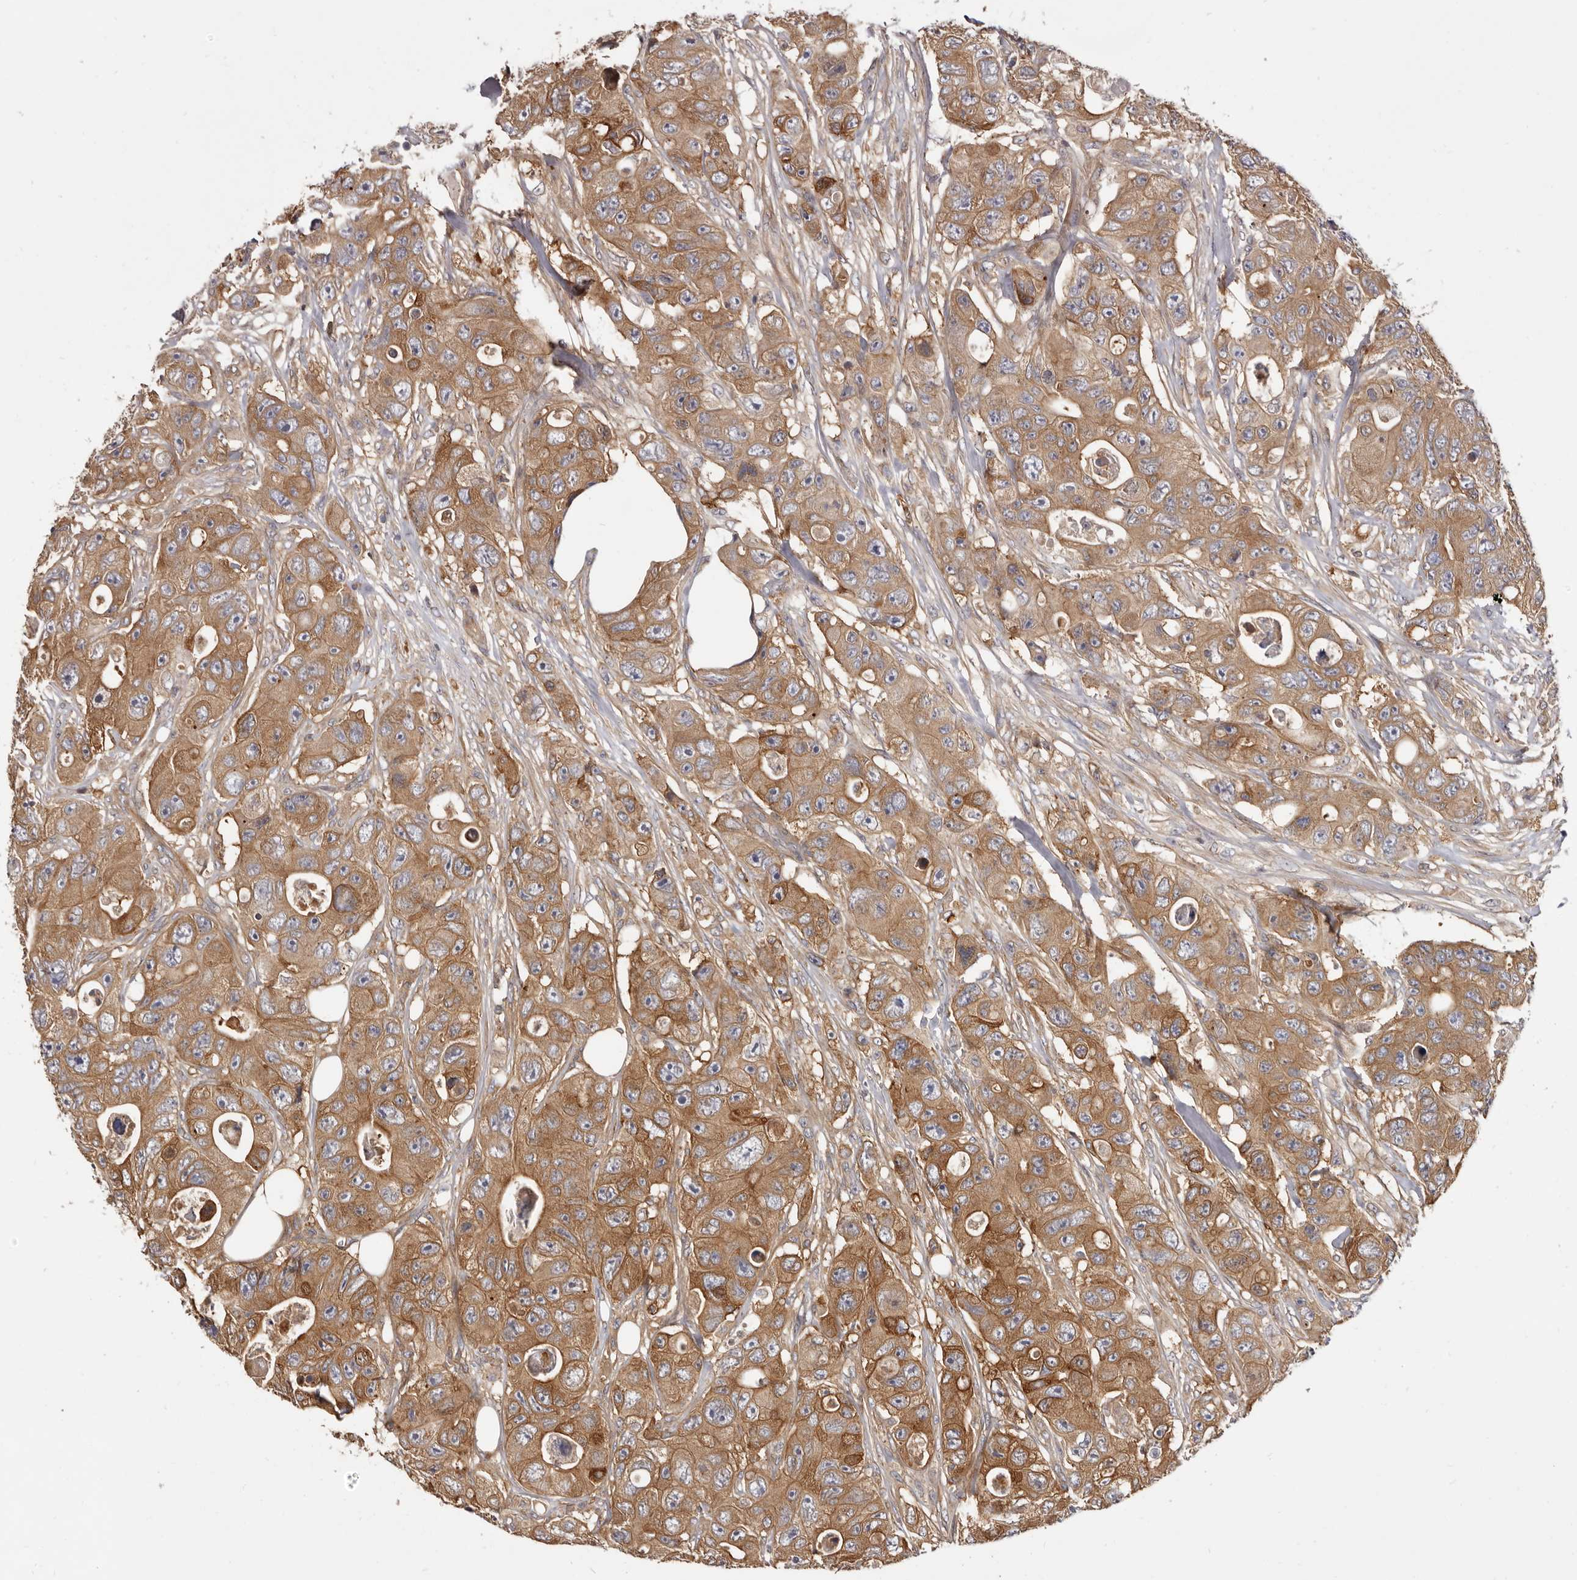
{"staining": {"intensity": "moderate", "quantity": ">75%", "location": "cytoplasmic/membranous"}, "tissue": "colorectal cancer", "cell_type": "Tumor cells", "image_type": "cancer", "snomed": [{"axis": "morphology", "description": "Adenocarcinoma, NOS"}, {"axis": "topography", "description": "Colon"}], "caption": "Colorectal cancer (adenocarcinoma) stained with DAB (3,3'-diaminobenzidine) IHC exhibits medium levels of moderate cytoplasmic/membranous positivity in about >75% of tumor cells.", "gene": "ADAMTS20", "patient": {"sex": "female", "age": 46}}